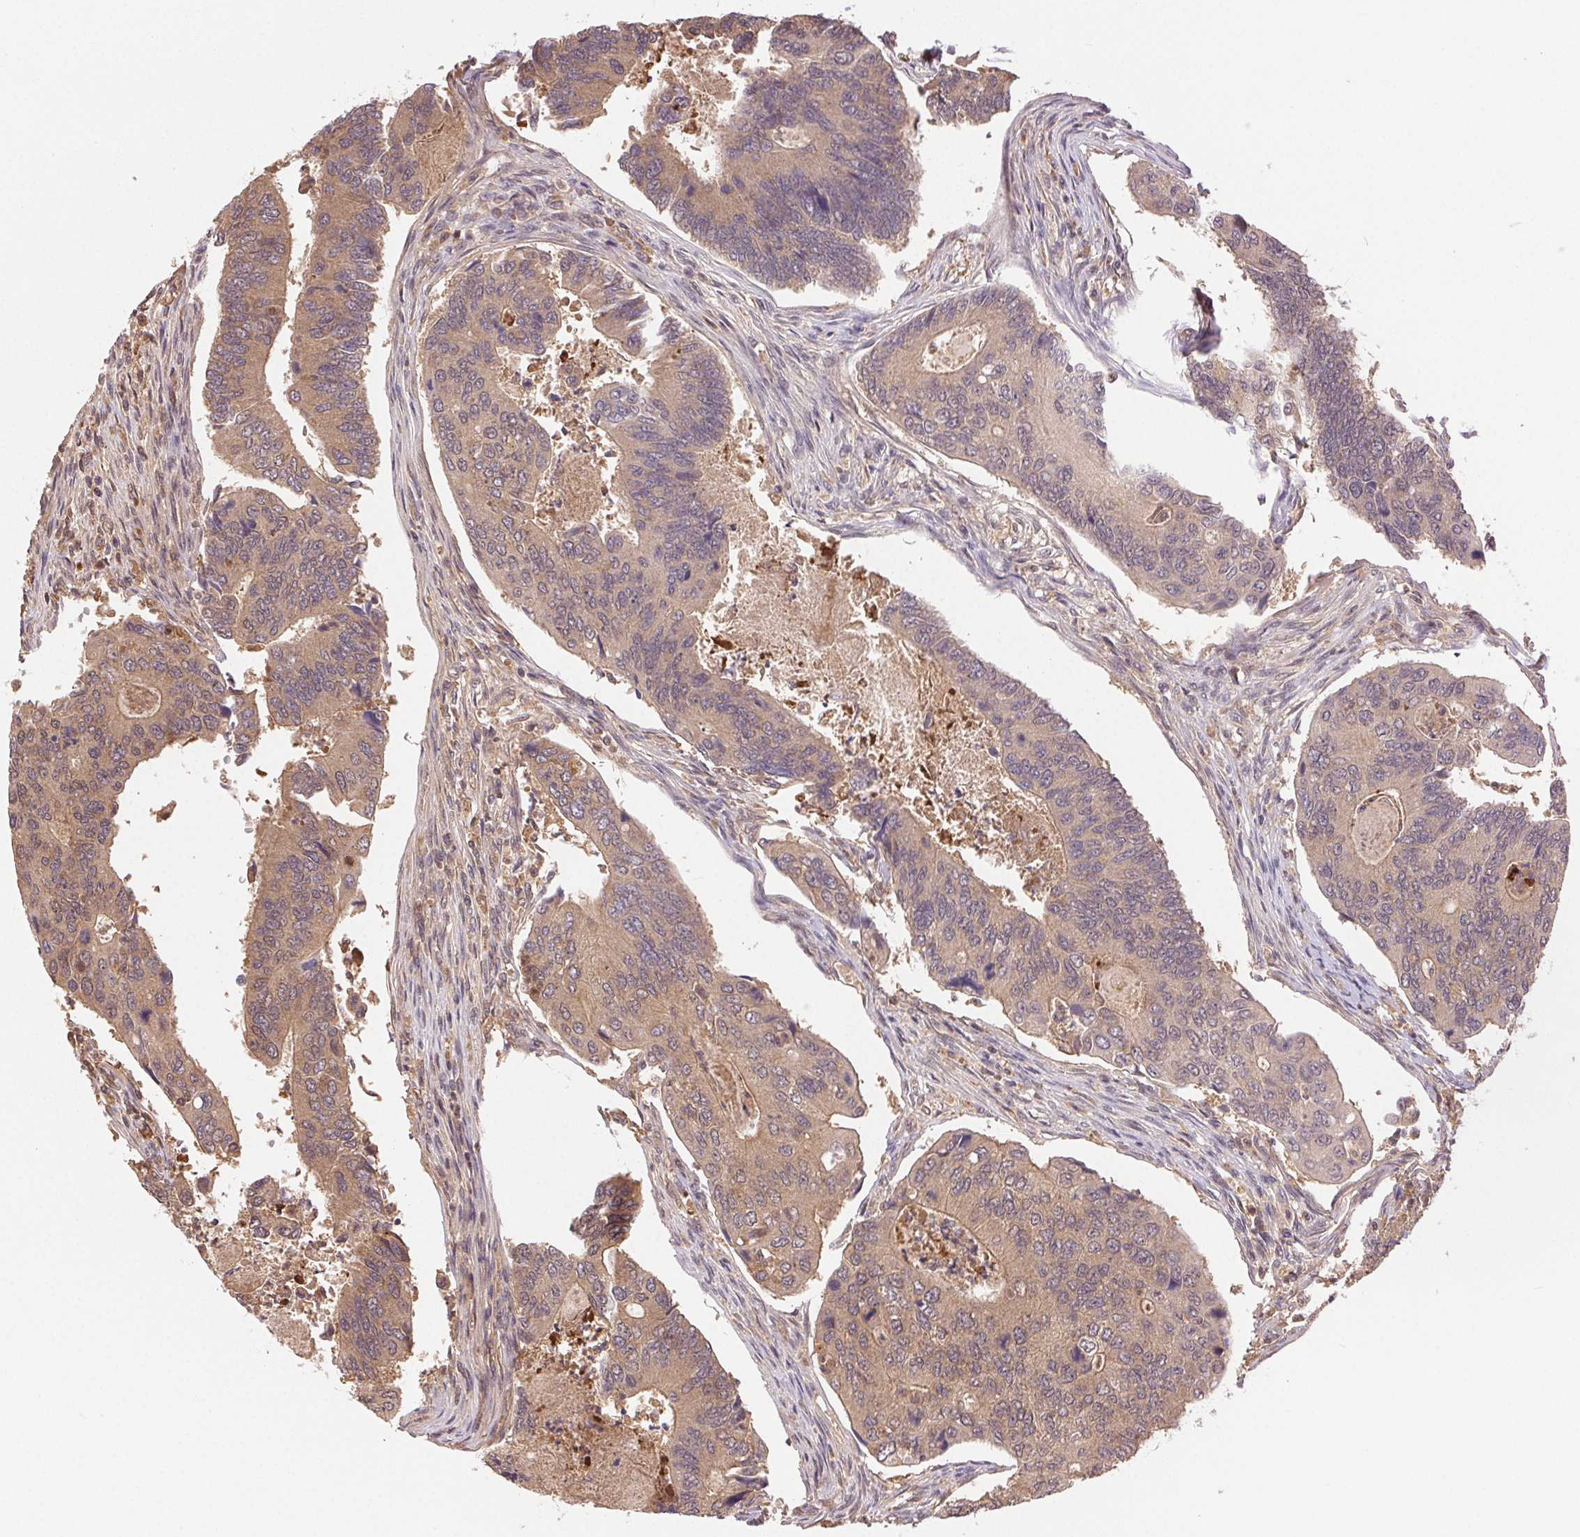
{"staining": {"intensity": "weak", "quantity": "25%-75%", "location": "cytoplasmic/membranous"}, "tissue": "colorectal cancer", "cell_type": "Tumor cells", "image_type": "cancer", "snomed": [{"axis": "morphology", "description": "Adenocarcinoma, NOS"}, {"axis": "topography", "description": "Colon"}], "caption": "Weak cytoplasmic/membranous positivity is identified in approximately 25%-75% of tumor cells in adenocarcinoma (colorectal). (brown staining indicates protein expression, while blue staining denotes nuclei).", "gene": "GDI2", "patient": {"sex": "female", "age": 67}}